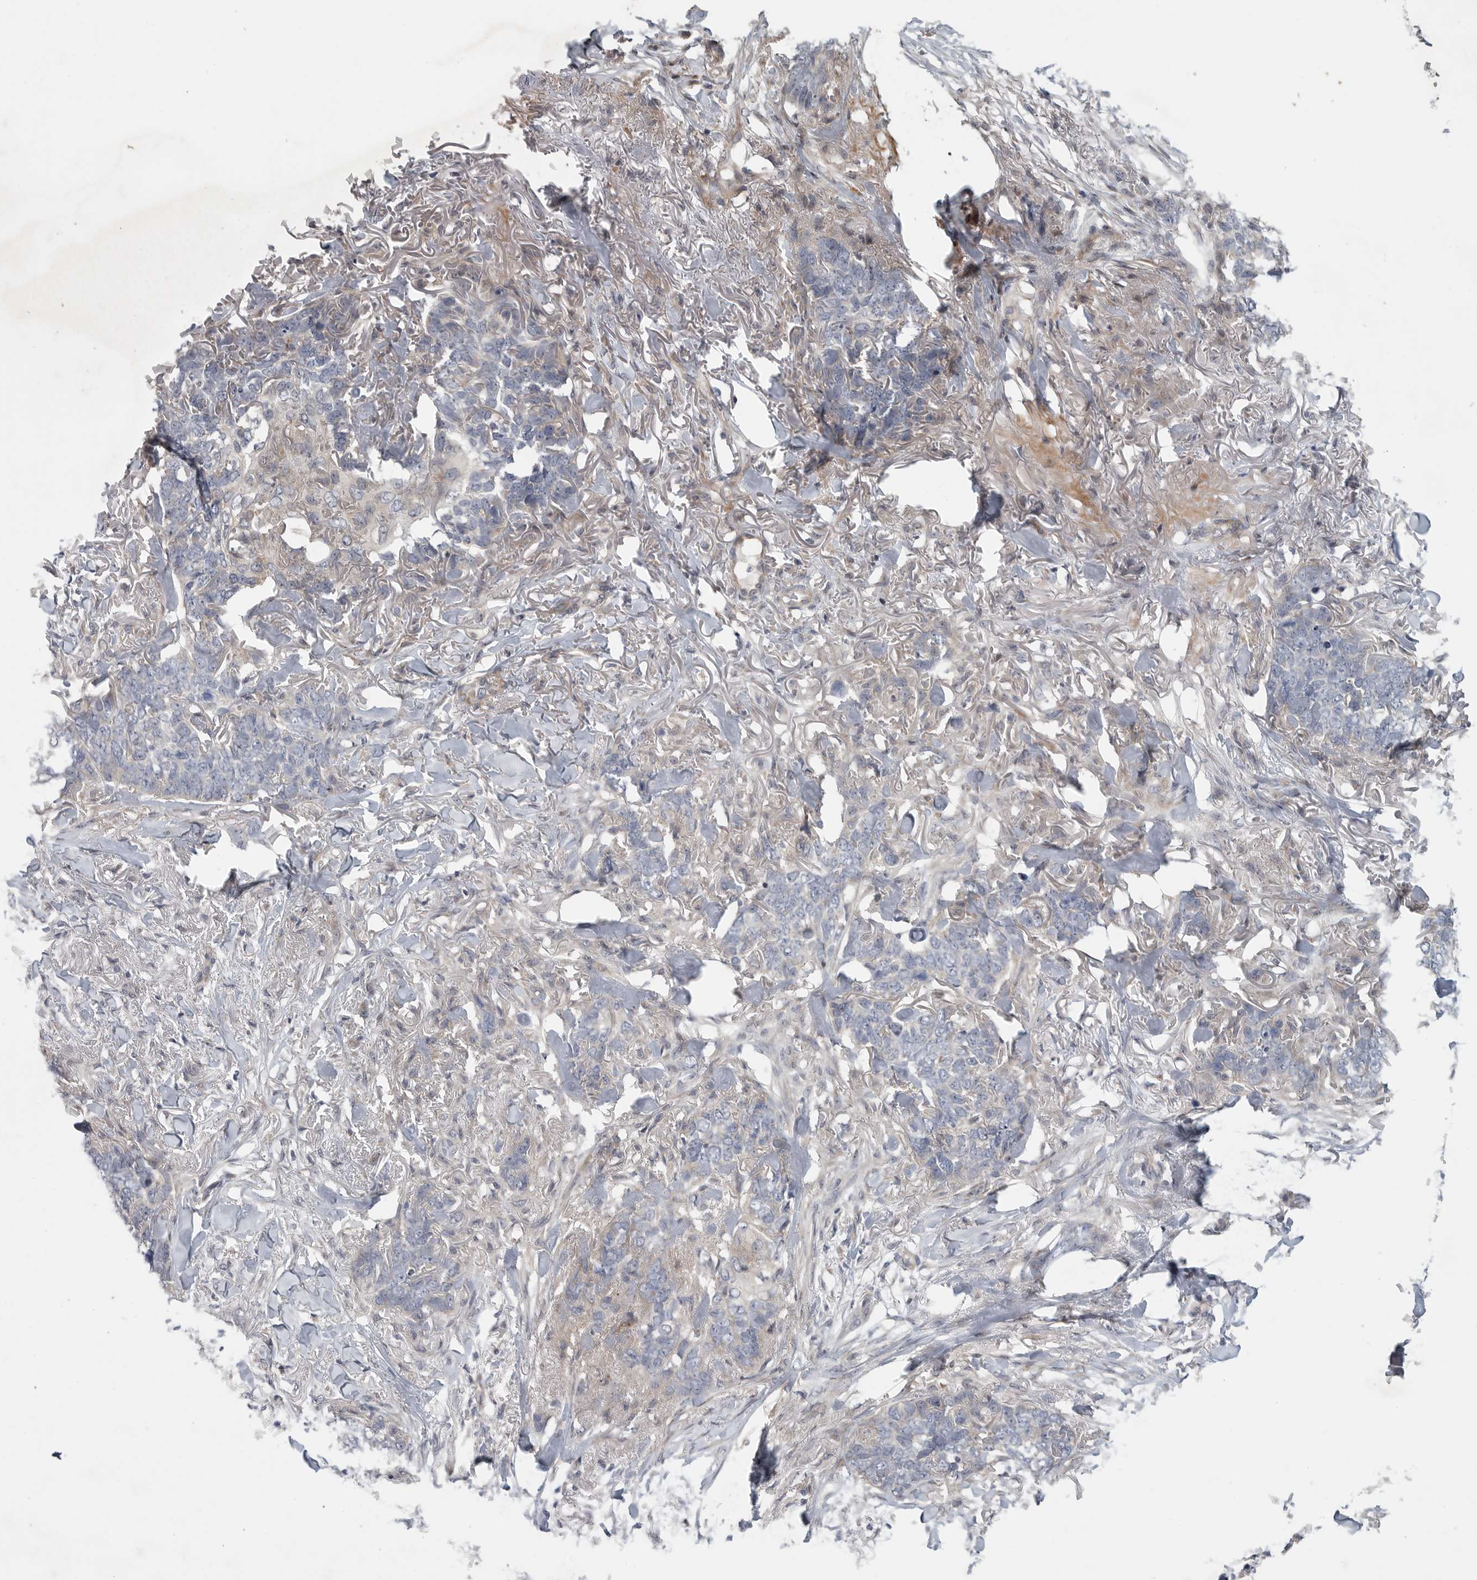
{"staining": {"intensity": "negative", "quantity": "none", "location": "none"}, "tissue": "skin cancer", "cell_type": "Tumor cells", "image_type": "cancer", "snomed": [{"axis": "morphology", "description": "Normal tissue, NOS"}, {"axis": "morphology", "description": "Basal cell carcinoma"}, {"axis": "topography", "description": "Skin"}], "caption": "Immunohistochemistry histopathology image of neoplastic tissue: human basal cell carcinoma (skin) stained with DAB displays no significant protein positivity in tumor cells.", "gene": "FBXO43", "patient": {"sex": "male", "age": 77}}